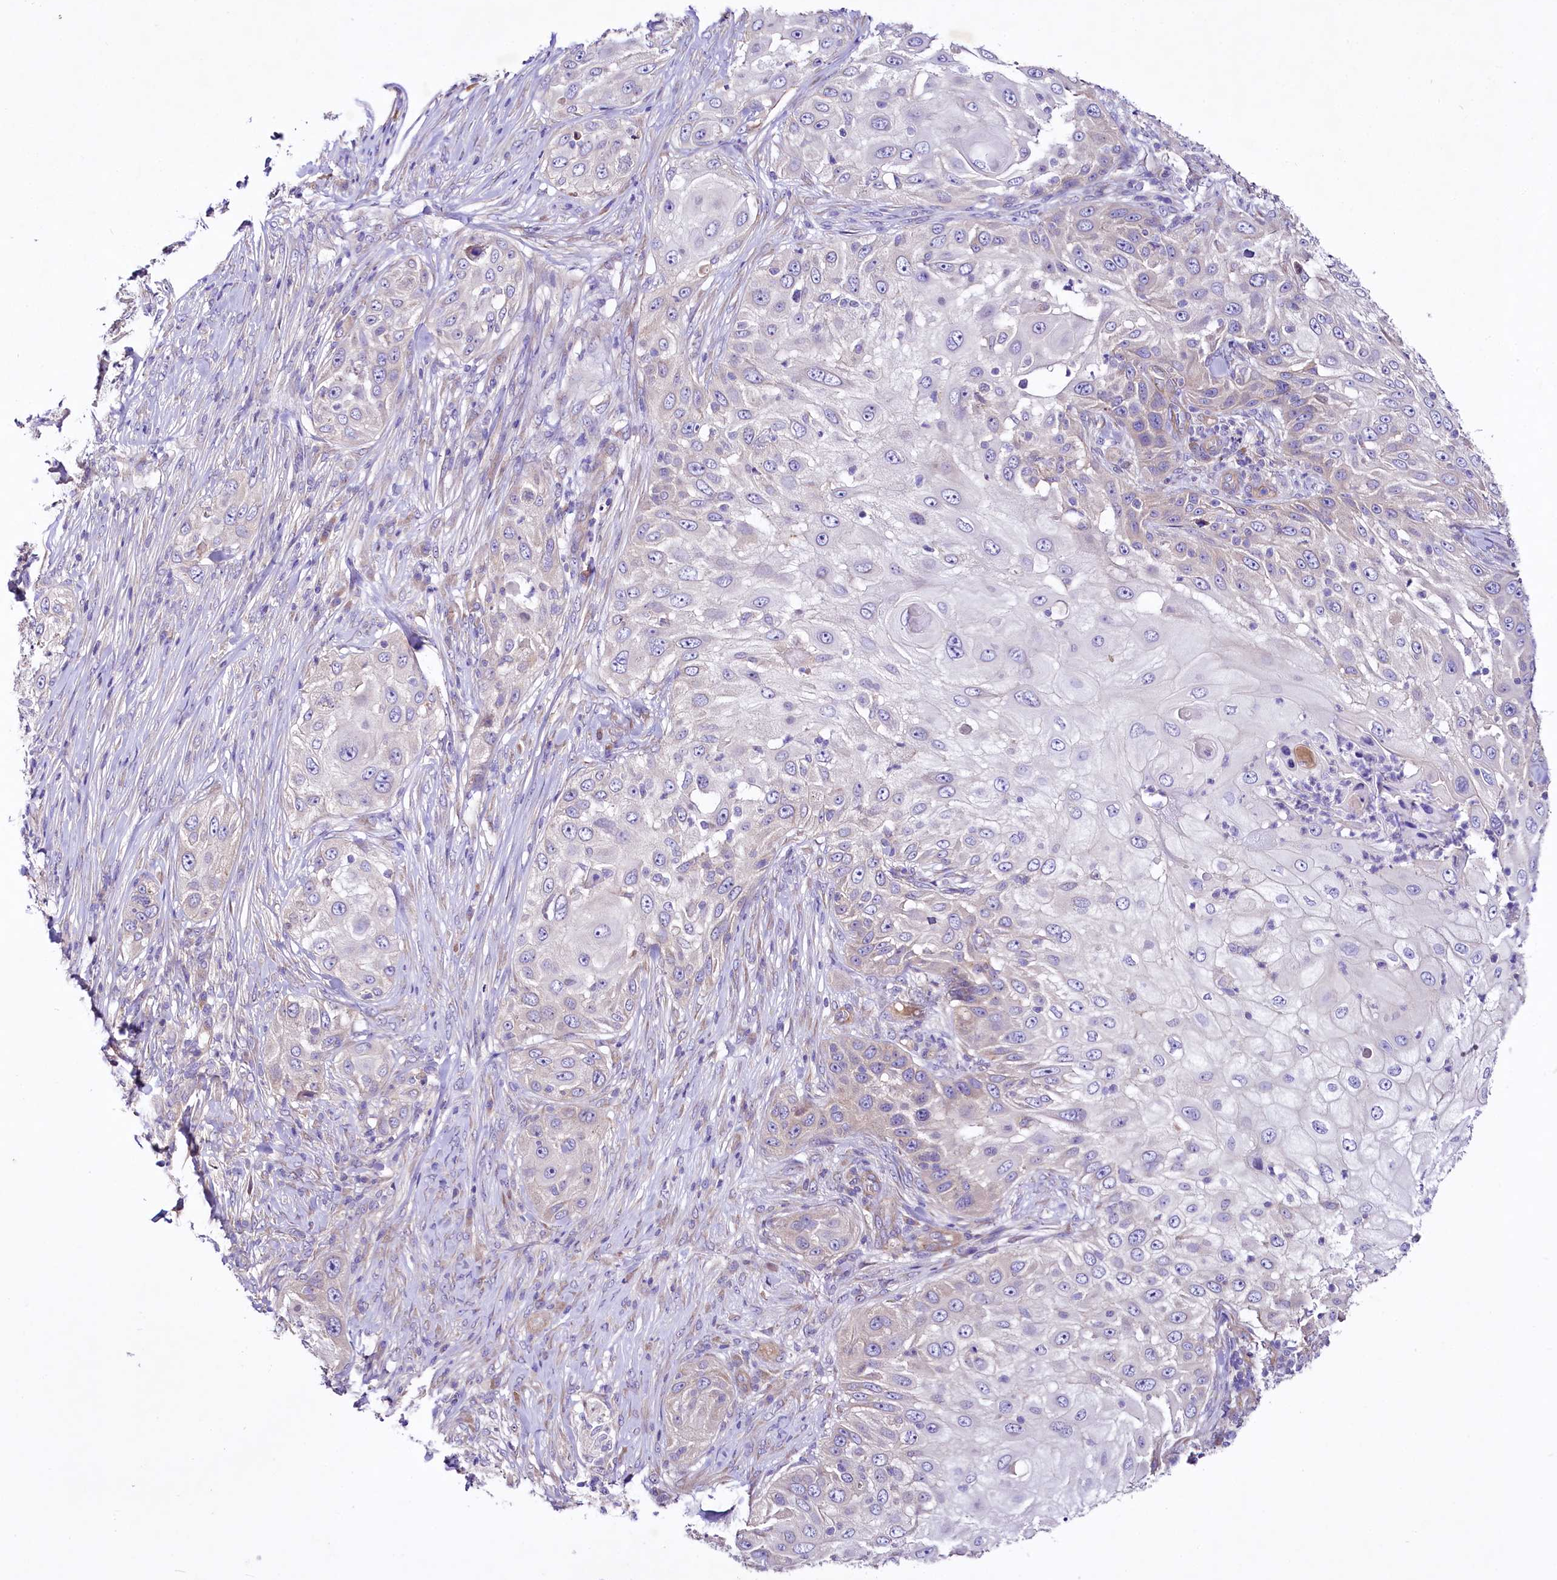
{"staining": {"intensity": "negative", "quantity": "none", "location": "none"}, "tissue": "skin cancer", "cell_type": "Tumor cells", "image_type": "cancer", "snomed": [{"axis": "morphology", "description": "Squamous cell carcinoma, NOS"}, {"axis": "topography", "description": "Skin"}], "caption": "The image shows no staining of tumor cells in skin cancer (squamous cell carcinoma).", "gene": "VPS11", "patient": {"sex": "female", "age": 44}}